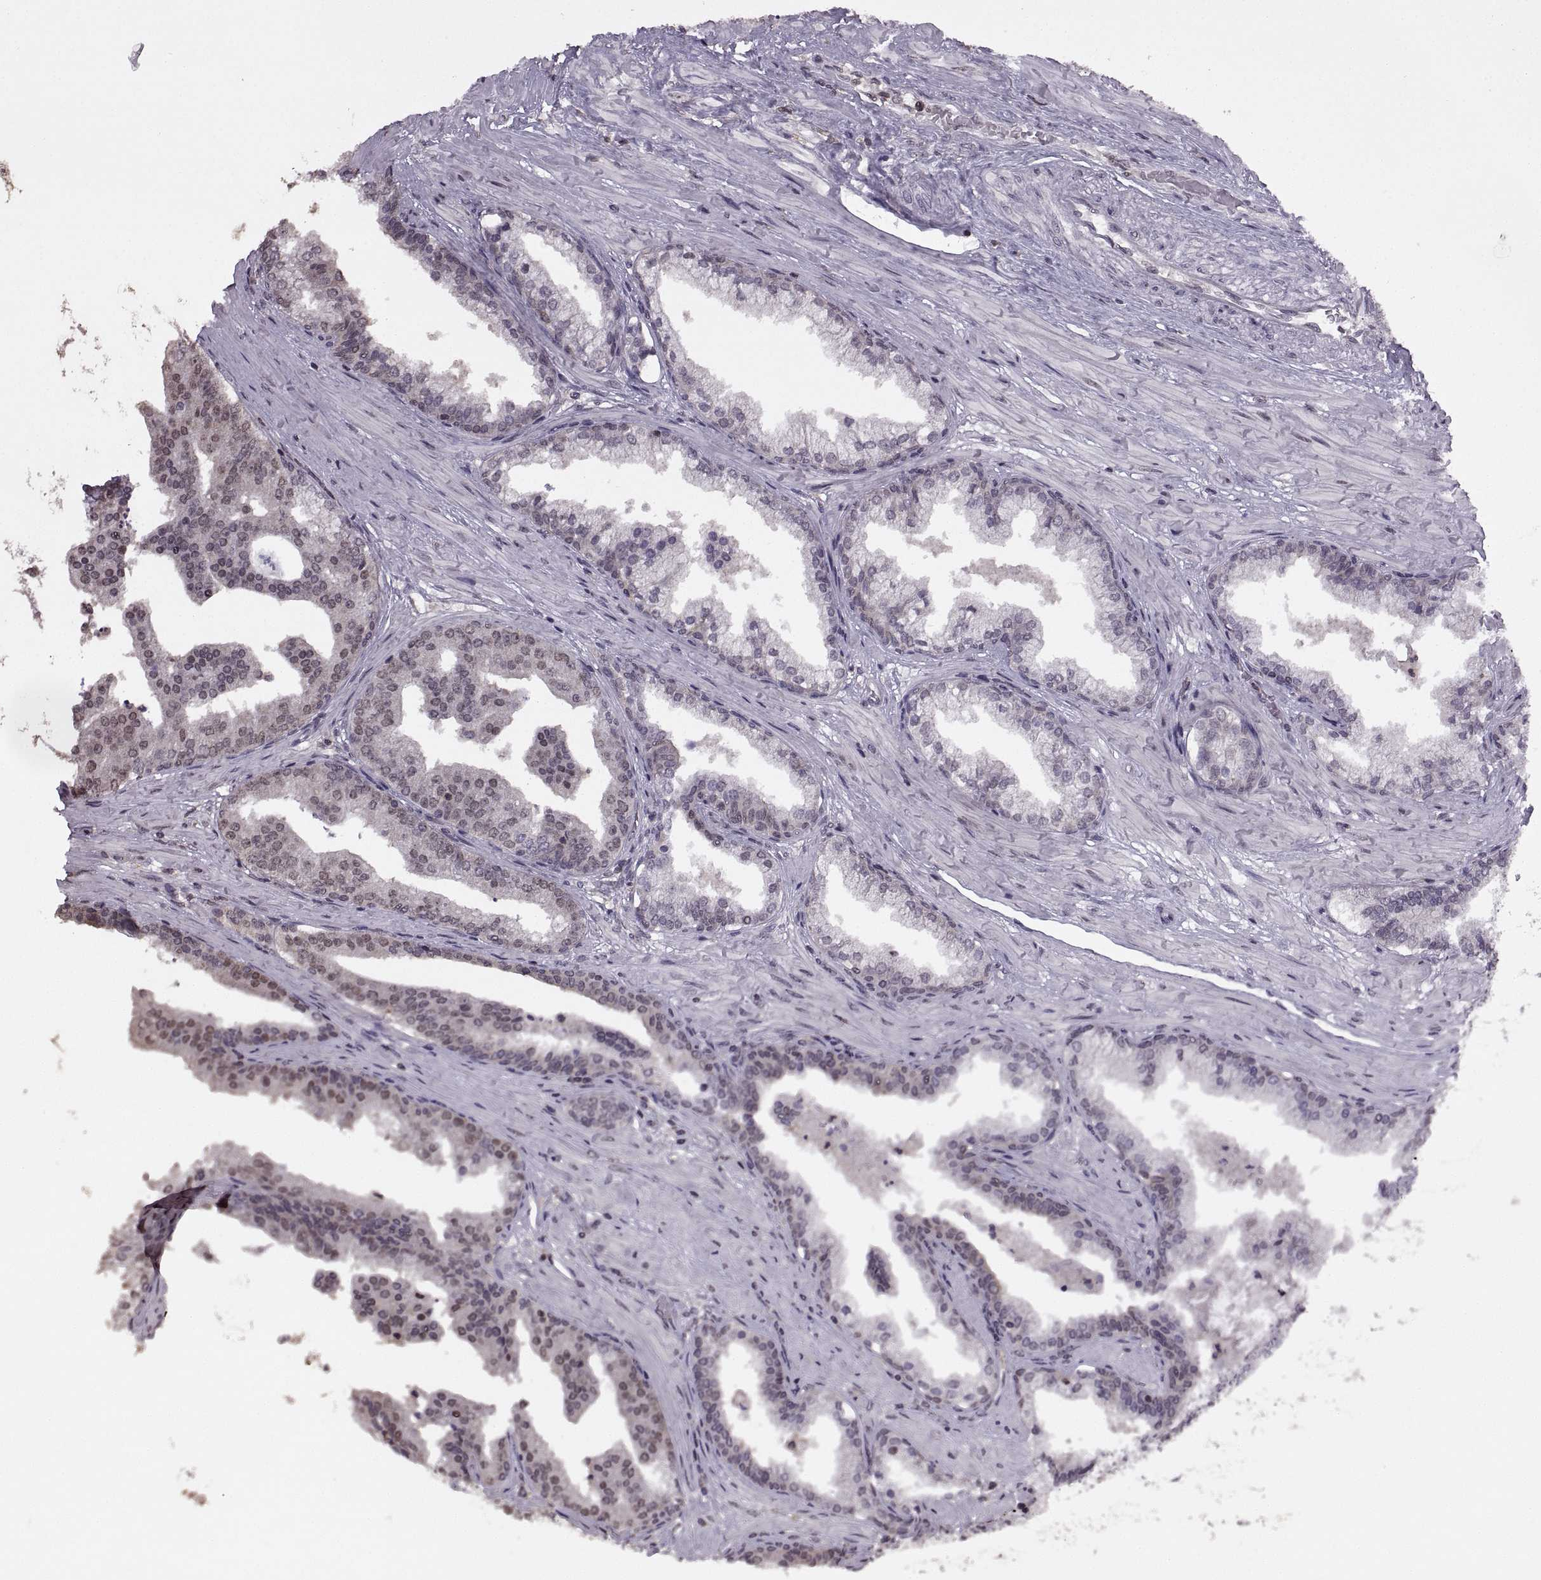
{"staining": {"intensity": "weak", "quantity": "<25%", "location": "nuclear"}, "tissue": "prostate cancer", "cell_type": "Tumor cells", "image_type": "cancer", "snomed": [{"axis": "morphology", "description": "Adenocarcinoma, NOS"}, {"axis": "topography", "description": "Prostate and seminal vesicle, NOS"}, {"axis": "topography", "description": "Prostate"}], "caption": "Tumor cells are negative for protein expression in human adenocarcinoma (prostate).", "gene": "INTS3", "patient": {"sex": "male", "age": 44}}